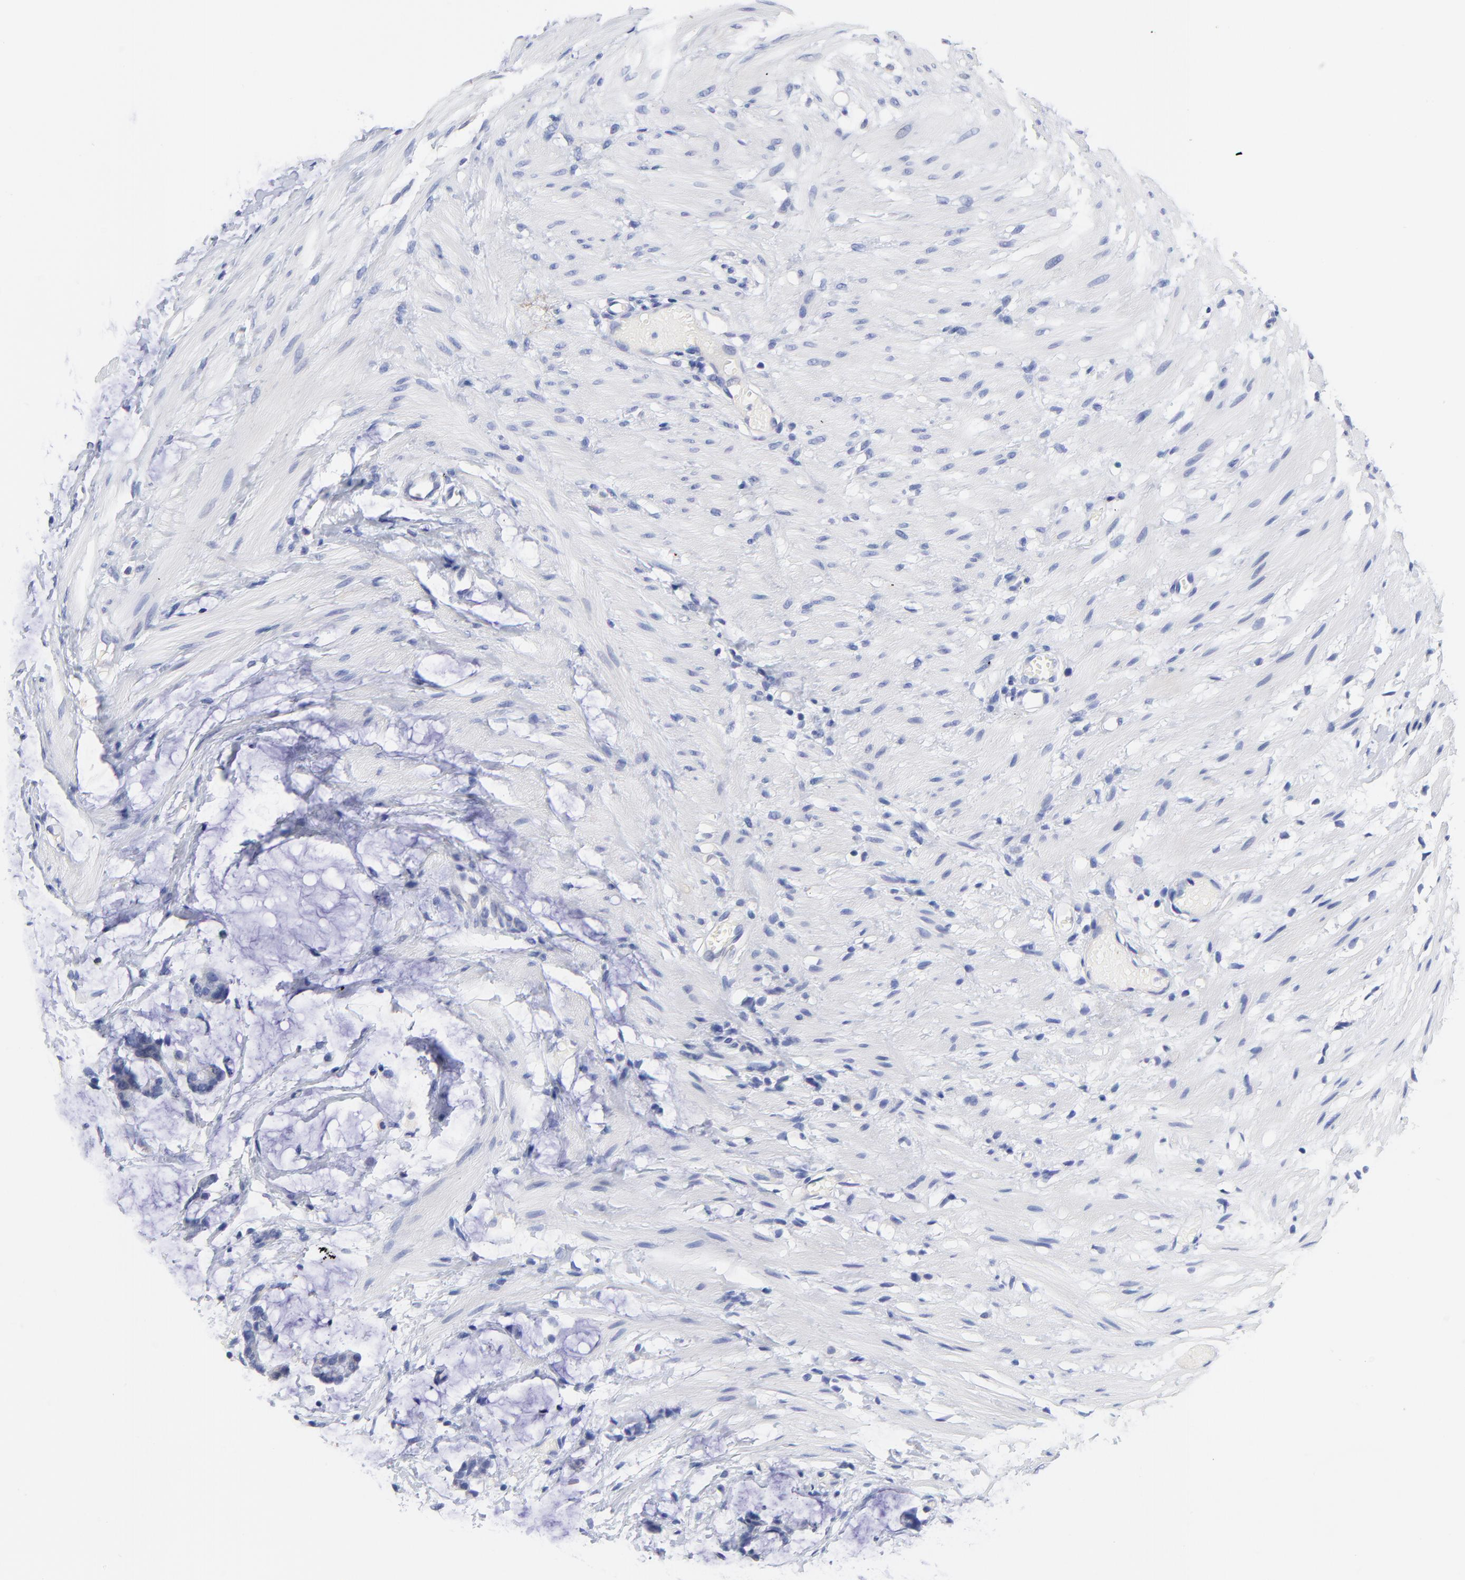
{"staining": {"intensity": "negative", "quantity": "none", "location": "none"}, "tissue": "colorectal cancer", "cell_type": "Tumor cells", "image_type": "cancer", "snomed": [{"axis": "morphology", "description": "Adenocarcinoma, NOS"}, {"axis": "topography", "description": "Colon"}], "caption": "The micrograph reveals no significant expression in tumor cells of colorectal cancer (adenocarcinoma).", "gene": "LAX1", "patient": {"sex": "male", "age": 14}}